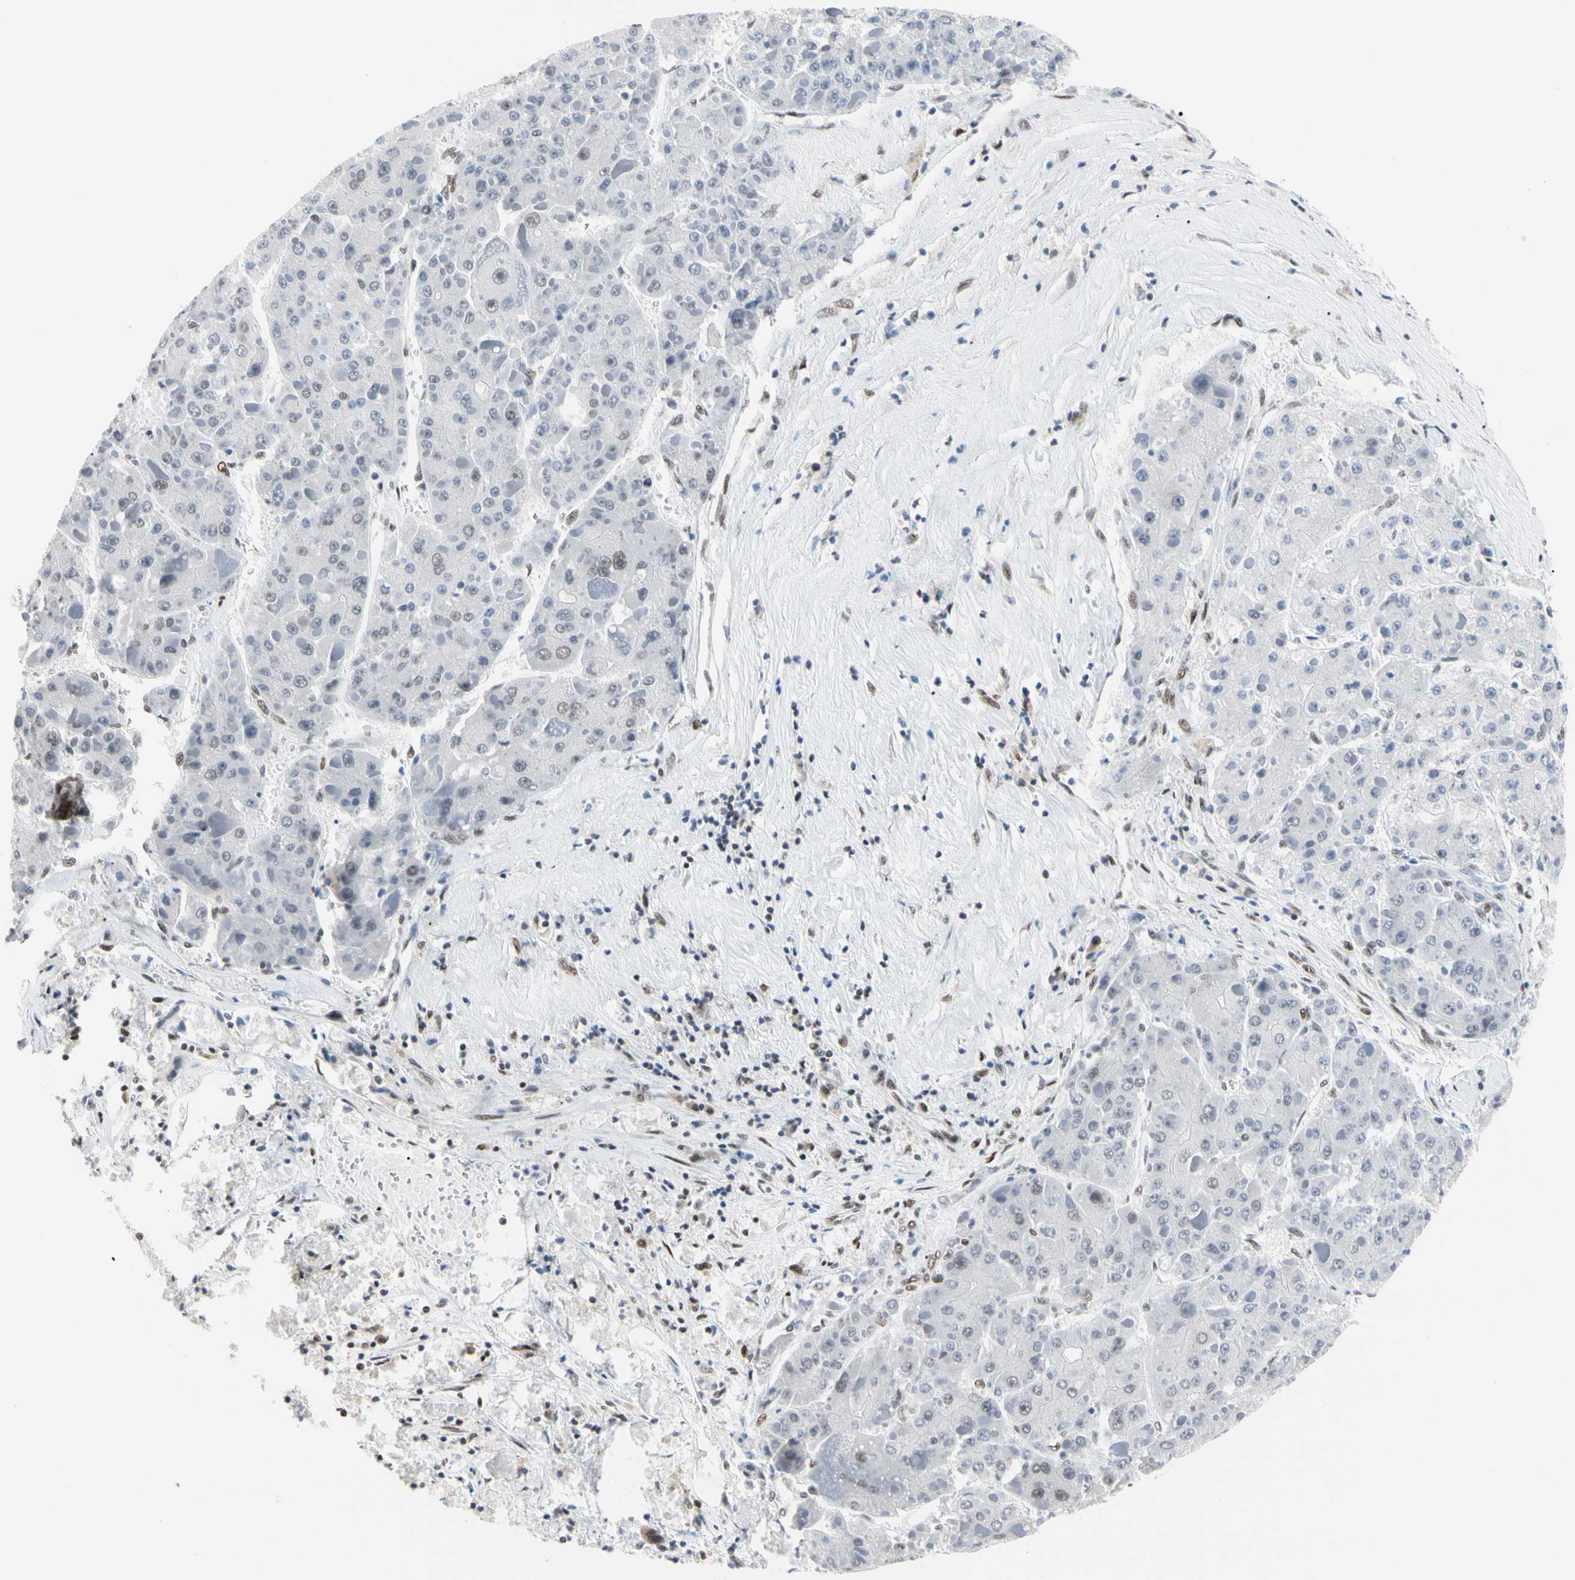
{"staining": {"intensity": "weak", "quantity": "<25%", "location": "nuclear"}, "tissue": "liver cancer", "cell_type": "Tumor cells", "image_type": "cancer", "snomed": [{"axis": "morphology", "description": "Carcinoma, Hepatocellular, NOS"}, {"axis": "topography", "description": "Liver"}], "caption": "High power microscopy histopathology image of an immunohistochemistry (IHC) image of liver cancer, revealing no significant positivity in tumor cells.", "gene": "FAM98B", "patient": {"sex": "female", "age": 73}}